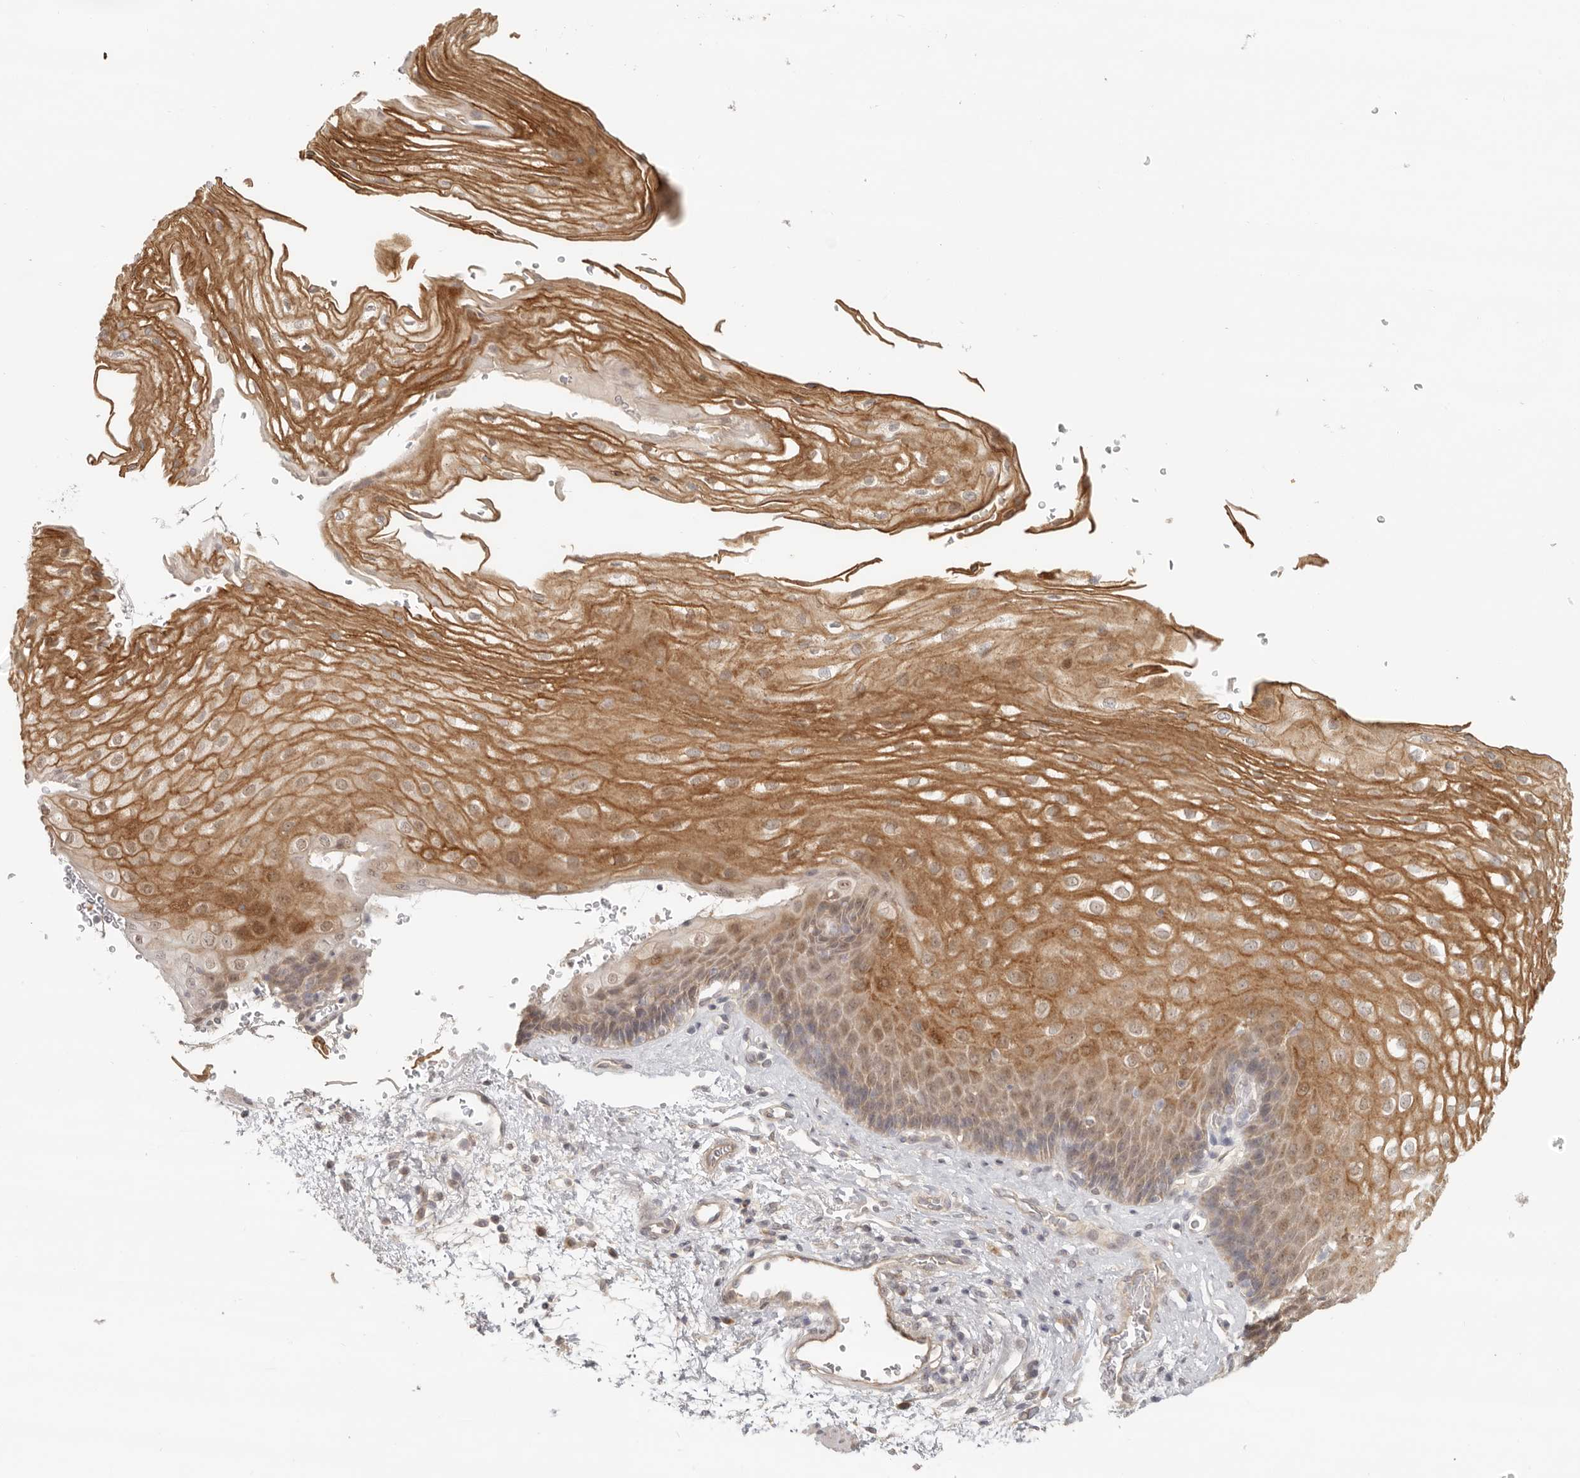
{"staining": {"intensity": "moderate", "quantity": ">75%", "location": "cytoplasmic/membranous,nuclear"}, "tissue": "esophagus", "cell_type": "Squamous epithelial cells", "image_type": "normal", "snomed": [{"axis": "morphology", "description": "Normal tissue, NOS"}, {"axis": "topography", "description": "Esophagus"}], "caption": "High-power microscopy captured an immunohistochemistry image of normal esophagus, revealing moderate cytoplasmic/membranous,nuclear staining in about >75% of squamous epithelial cells. Nuclei are stained in blue.", "gene": "AHDC1", "patient": {"sex": "female", "age": 66}}